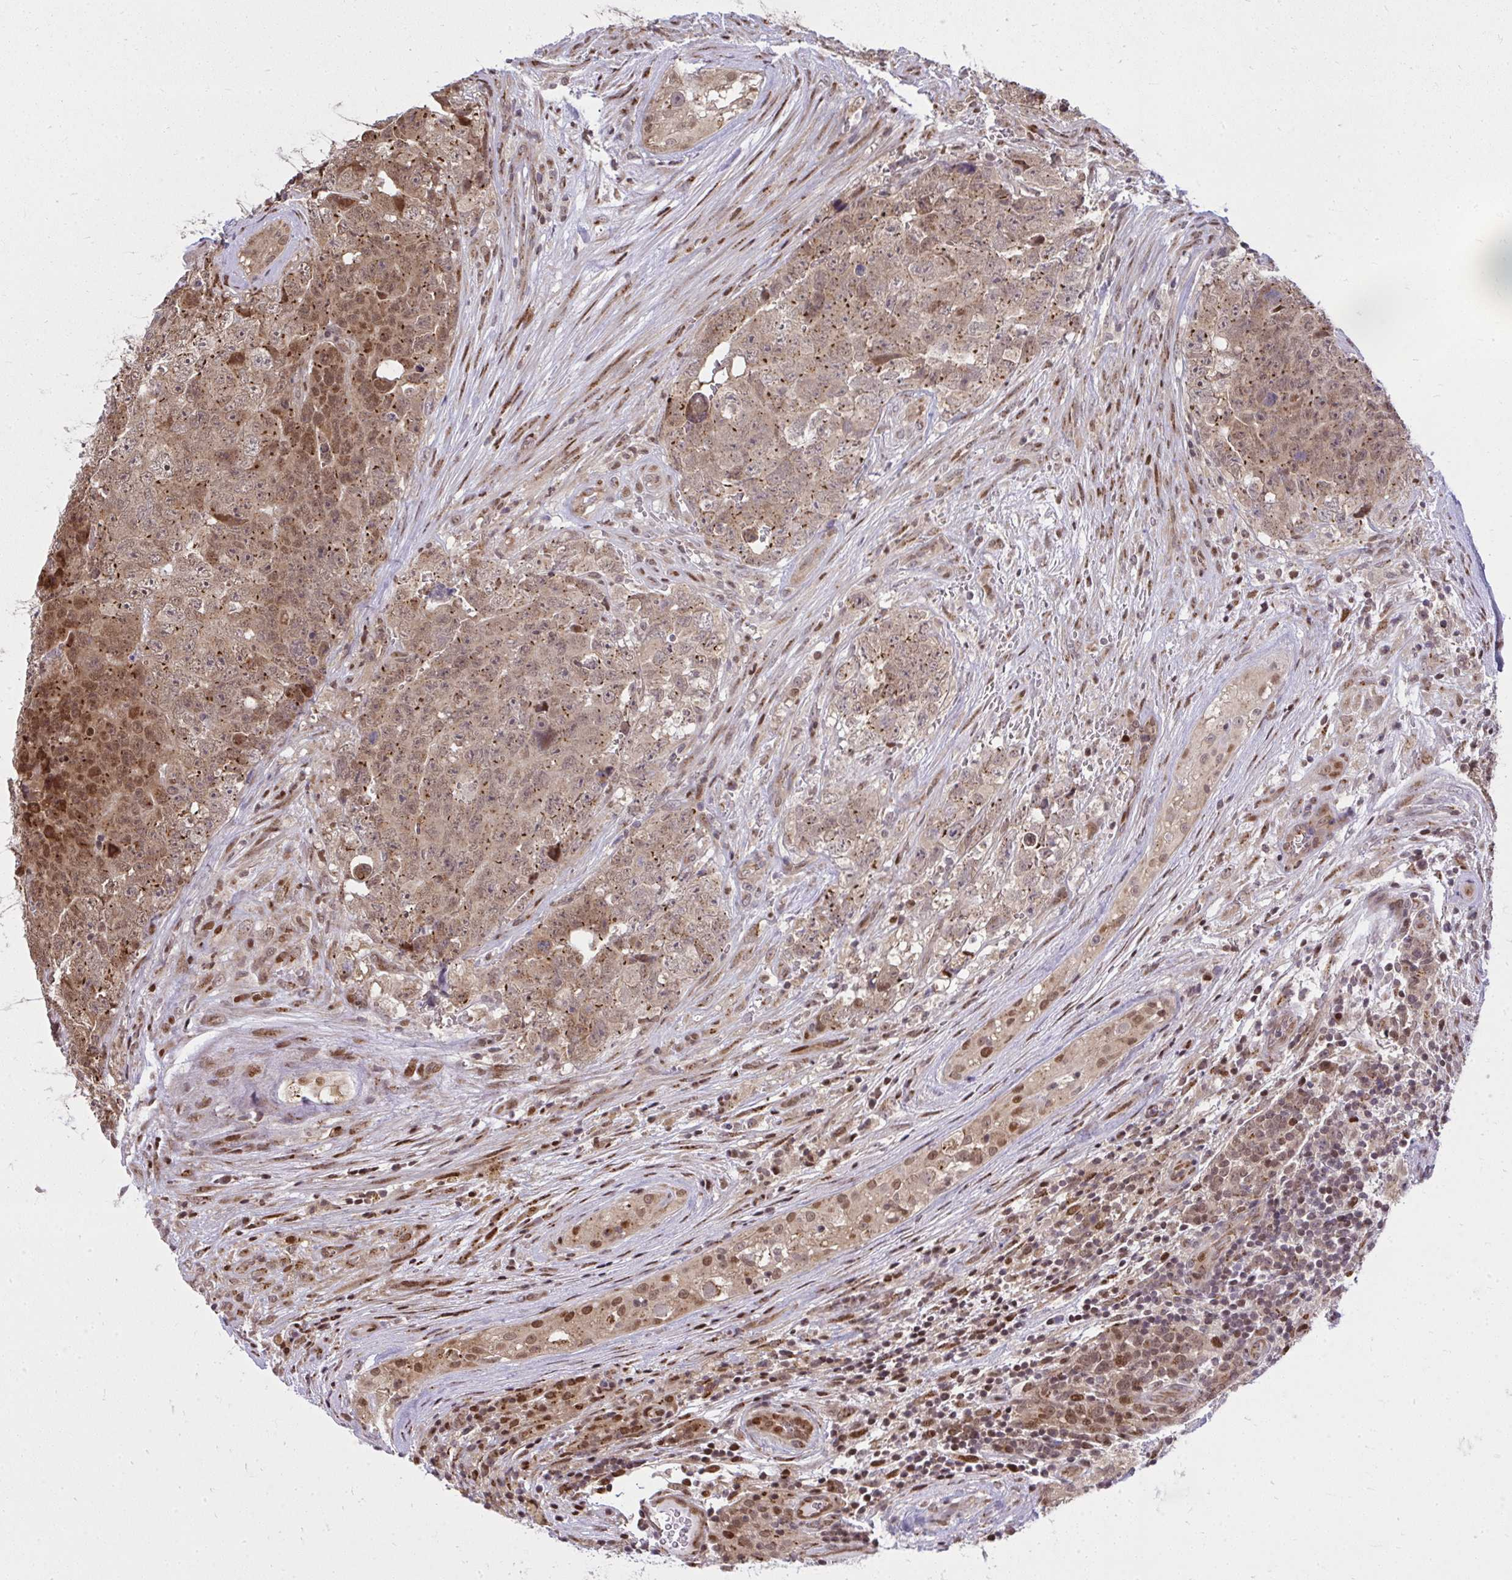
{"staining": {"intensity": "moderate", "quantity": ">75%", "location": "cytoplasmic/membranous,nuclear"}, "tissue": "testis cancer", "cell_type": "Tumor cells", "image_type": "cancer", "snomed": [{"axis": "morphology", "description": "Seminoma, NOS"}, {"axis": "morphology", "description": "Teratoma, malignant, NOS"}, {"axis": "topography", "description": "Testis"}], "caption": "Immunohistochemical staining of human seminoma (testis) displays moderate cytoplasmic/membranous and nuclear protein staining in about >75% of tumor cells. (Brightfield microscopy of DAB IHC at high magnification).", "gene": "PIGY", "patient": {"sex": "male", "age": 34}}